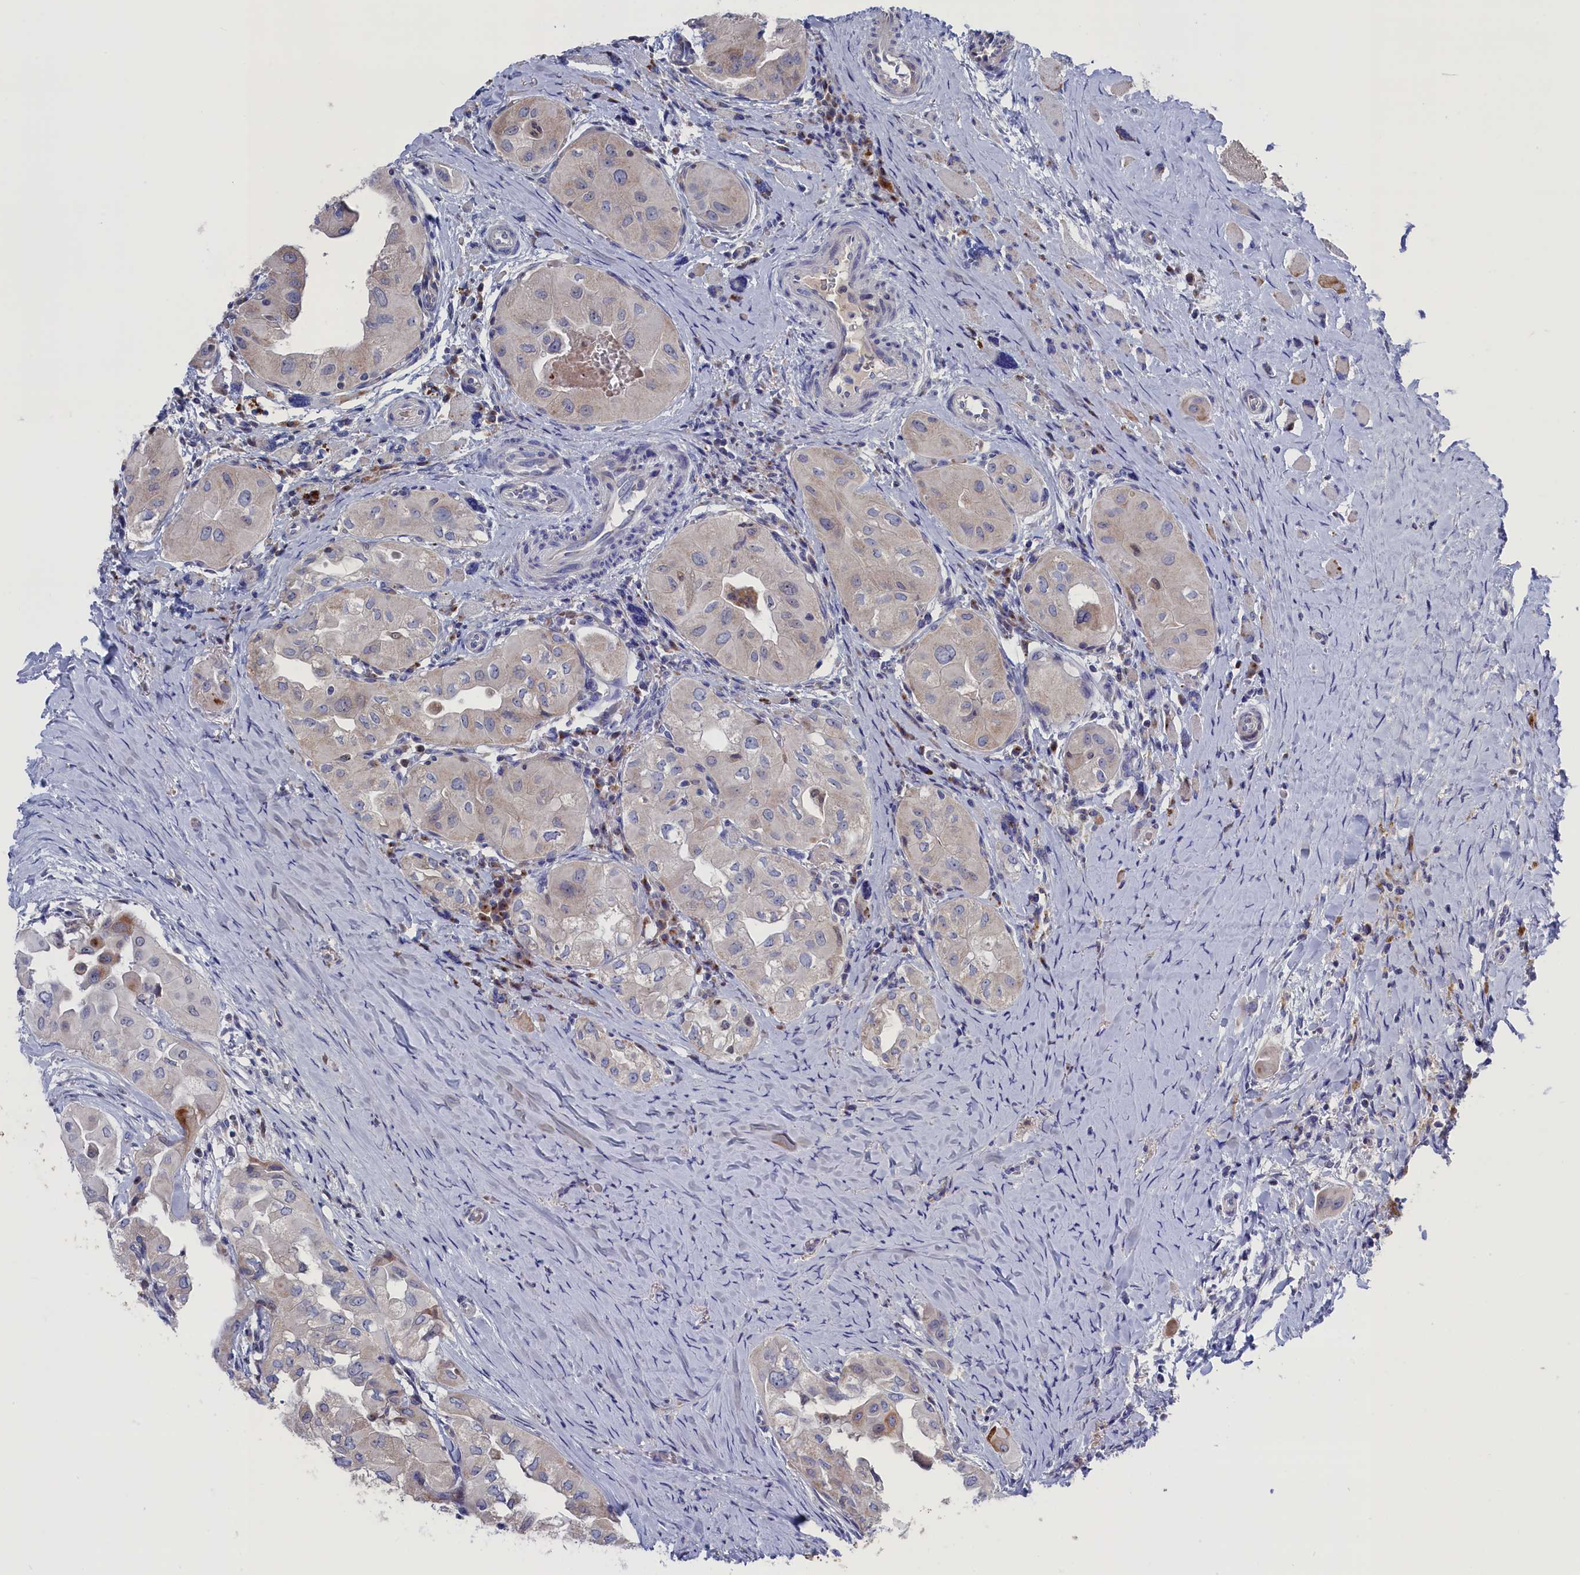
{"staining": {"intensity": "weak", "quantity": ">75%", "location": "cytoplasmic/membranous"}, "tissue": "thyroid cancer", "cell_type": "Tumor cells", "image_type": "cancer", "snomed": [{"axis": "morphology", "description": "Papillary adenocarcinoma, NOS"}, {"axis": "topography", "description": "Thyroid gland"}], "caption": "Thyroid cancer stained with immunohistochemistry (IHC) shows weak cytoplasmic/membranous positivity in about >75% of tumor cells.", "gene": "GPR108", "patient": {"sex": "female", "age": 59}}